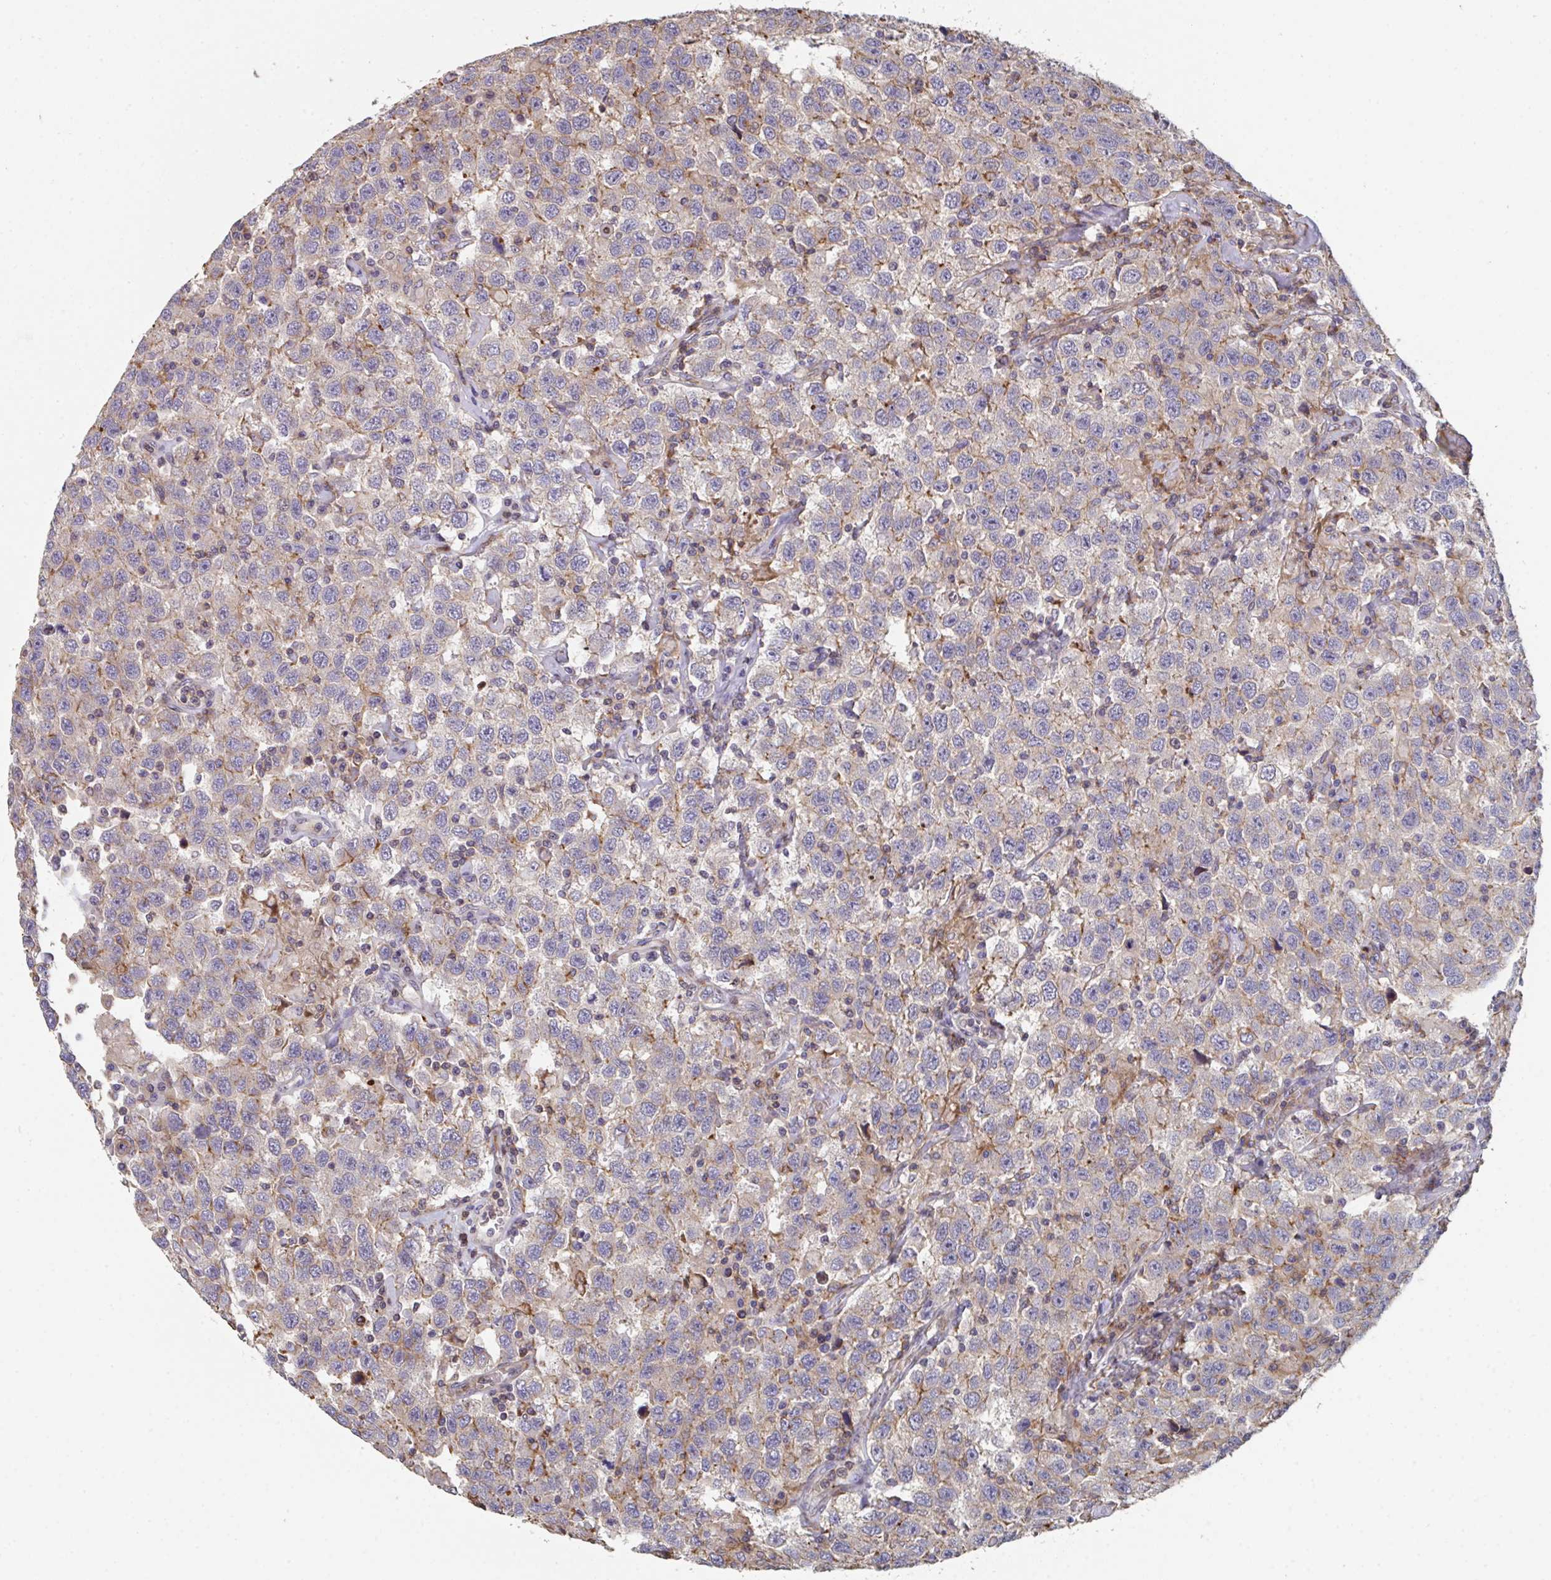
{"staining": {"intensity": "weak", "quantity": "<25%", "location": "cytoplasmic/membranous"}, "tissue": "testis cancer", "cell_type": "Tumor cells", "image_type": "cancer", "snomed": [{"axis": "morphology", "description": "Seminoma, NOS"}, {"axis": "topography", "description": "Testis"}], "caption": "Immunohistochemistry image of human testis cancer (seminoma) stained for a protein (brown), which reveals no staining in tumor cells.", "gene": "FZD2", "patient": {"sex": "male", "age": 41}}